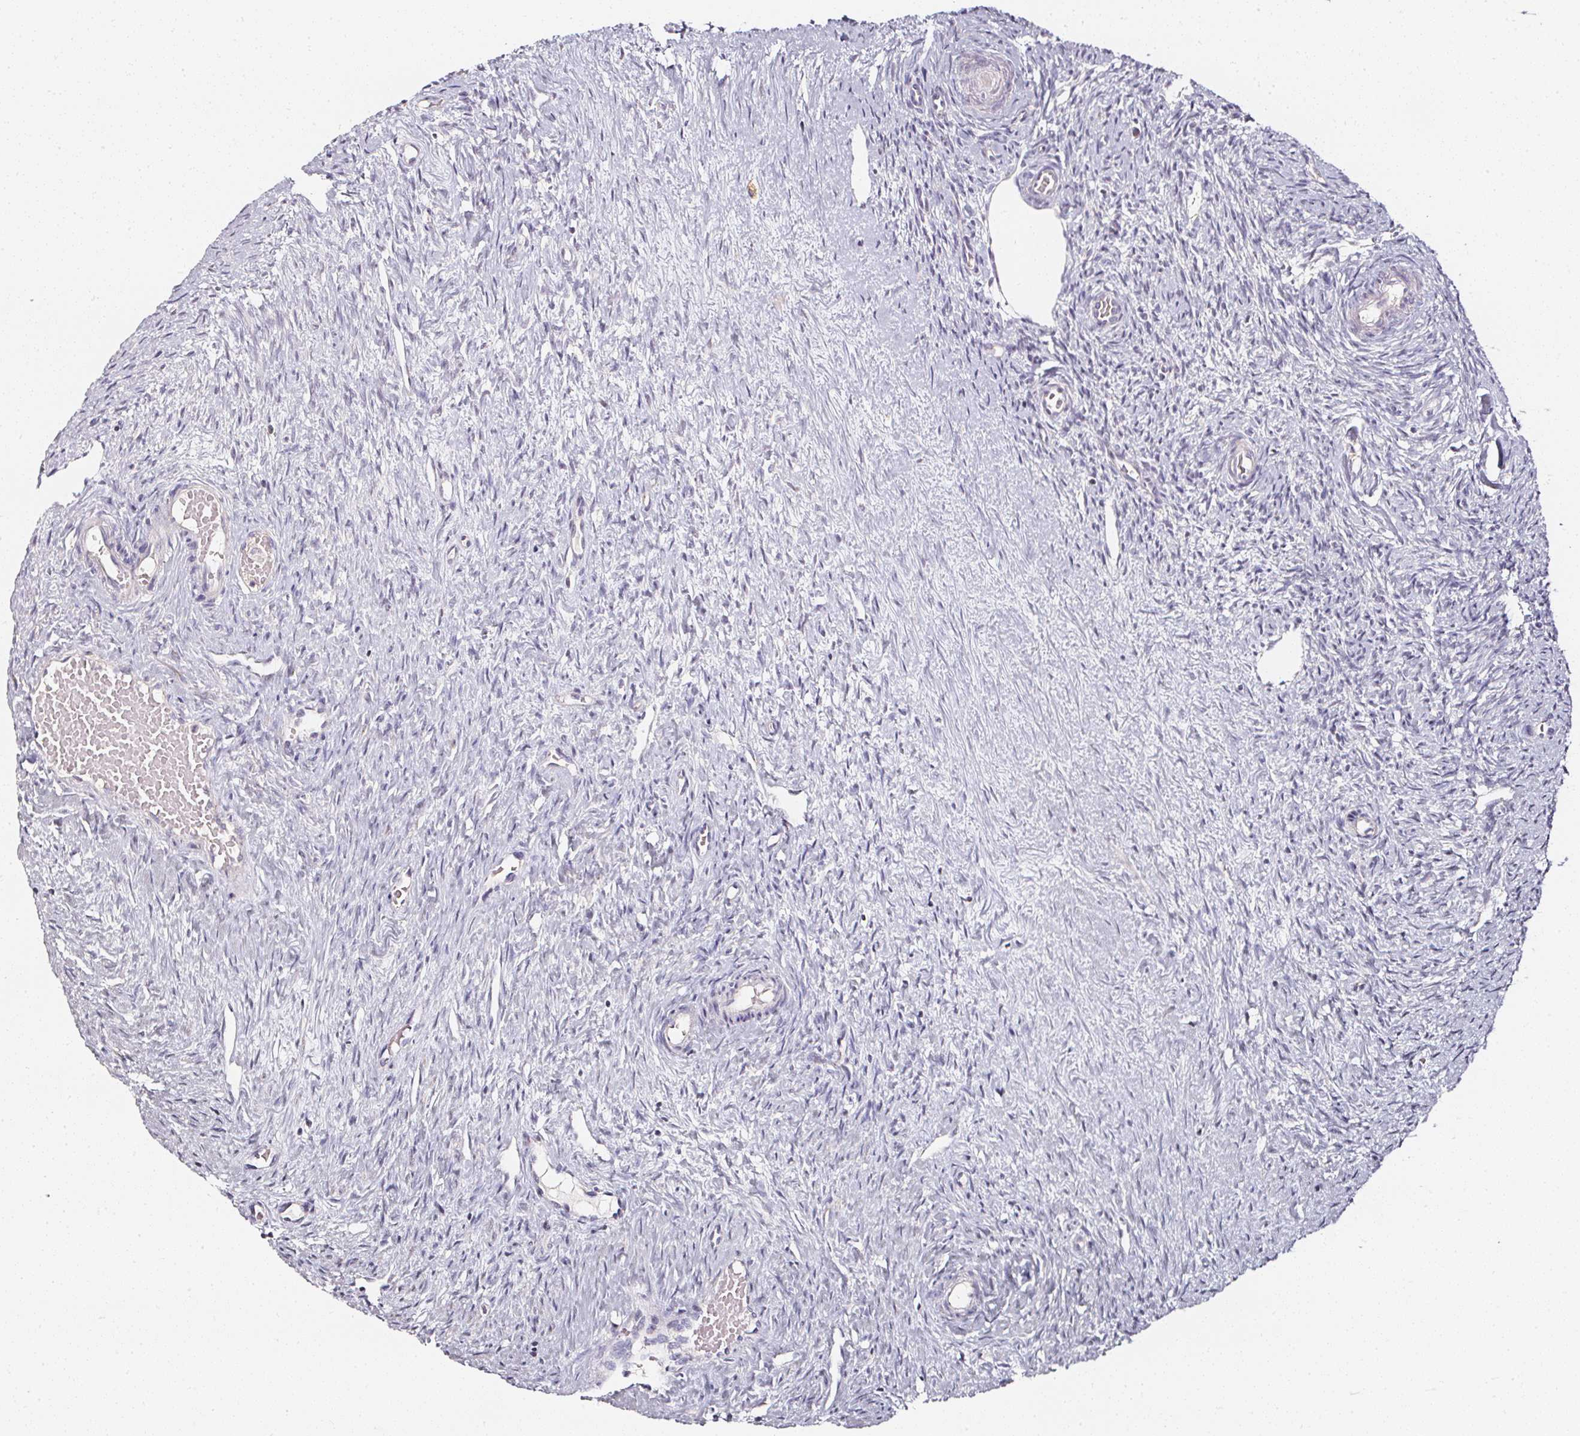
{"staining": {"intensity": "weak", "quantity": "25%-75%", "location": "cytoplasmic/membranous"}, "tissue": "ovary", "cell_type": "Follicle cells", "image_type": "normal", "snomed": [{"axis": "morphology", "description": "Normal tissue, NOS"}, {"axis": "topography", "description": "Ovary"}], "caption": "This micrograph displays immunohistochemistry staining of unremarkable ovary, with low weak cytoplasmic/membranous positivity in about 25%-75% of follicle cells.", "gene": "NTRK1", "patient": {"sex": "female", "age": 51}}